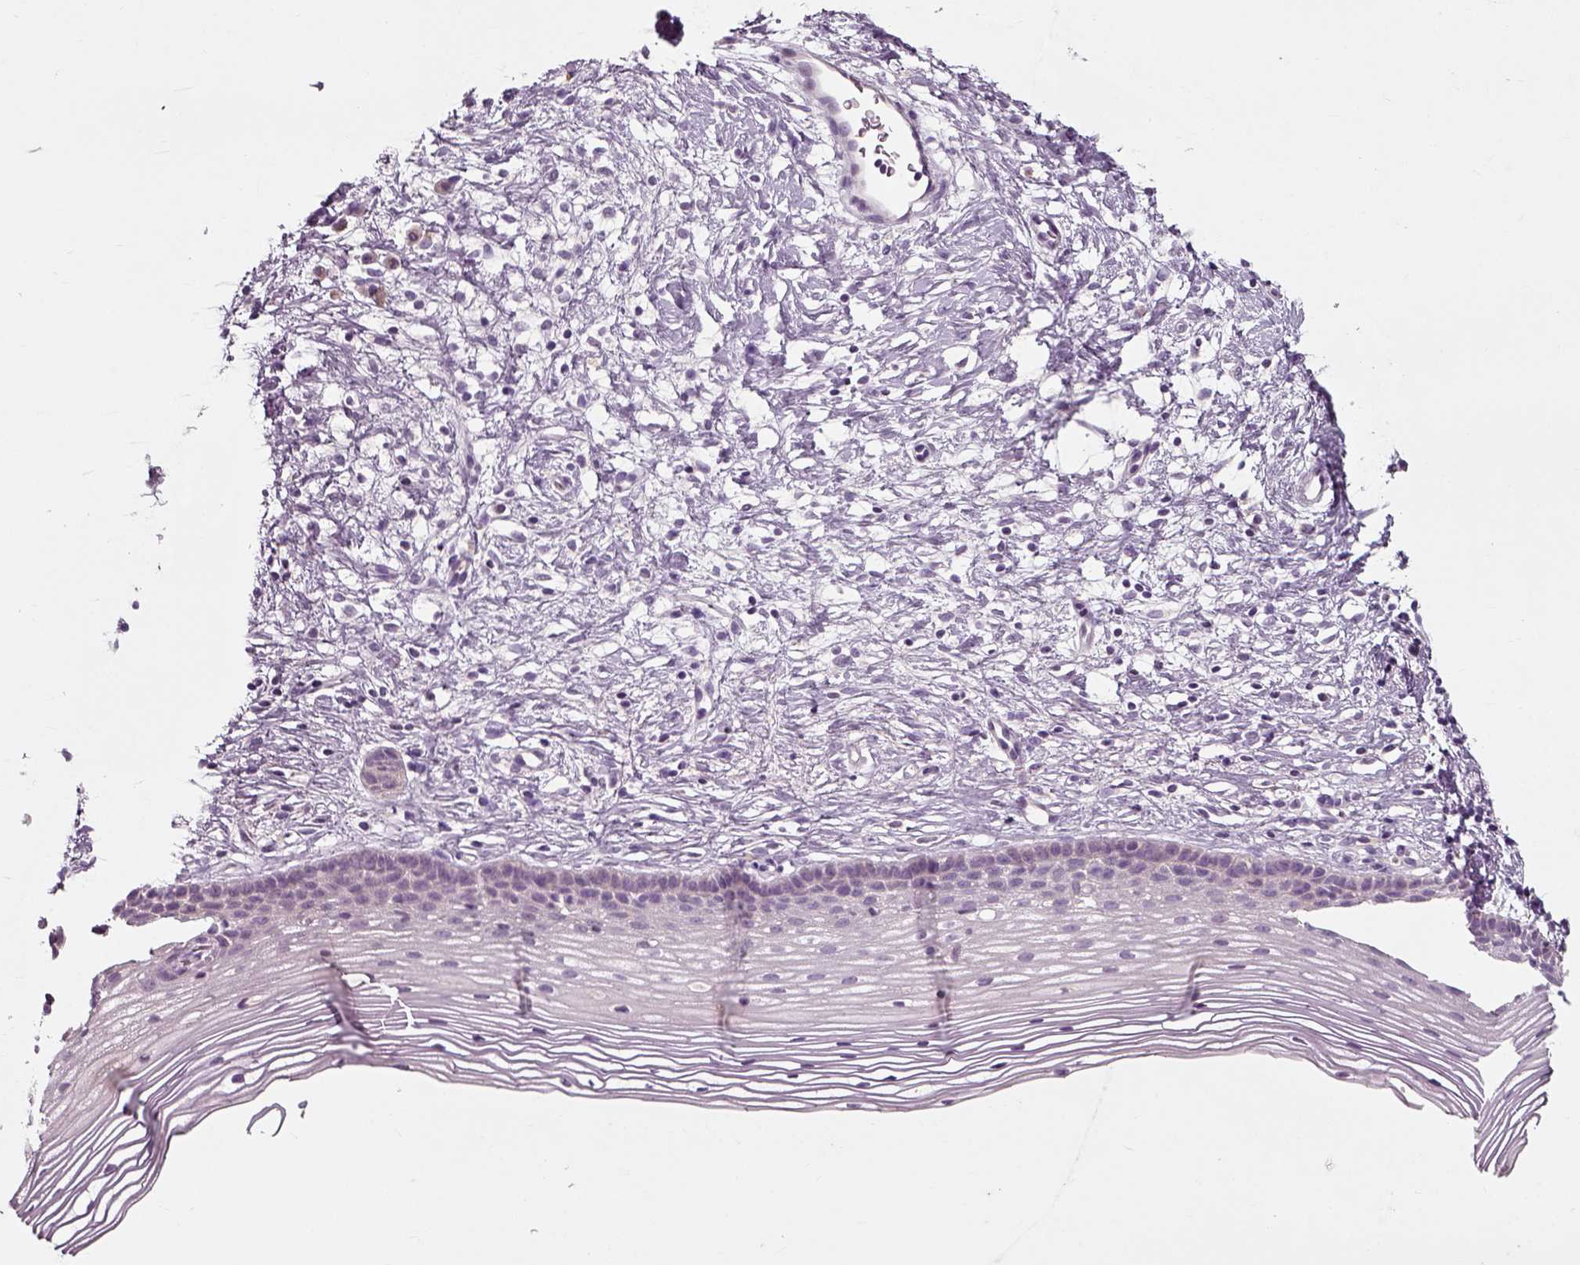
{"staining": {"intensity": "negative", "quantity": "none", "location": "none"}, "tissue": "cervix", "cell_type": "Glandular cells", "image_type": "normal", "snomed": [{"axis": "morphology", "description": "Normal tissue, NOS"}, {"axis": "topography", "description": "Cervix"}], "caption": "Glandular cells are negative for brown protein staining in benign cervix. The staining is performed using DAB (3,3'-diaminobenzidine) brown chromogen with nuclei counter-stained in using hematoxylin.", "gene": "RND2", "patient": {"sex": "female", "age": 39}}